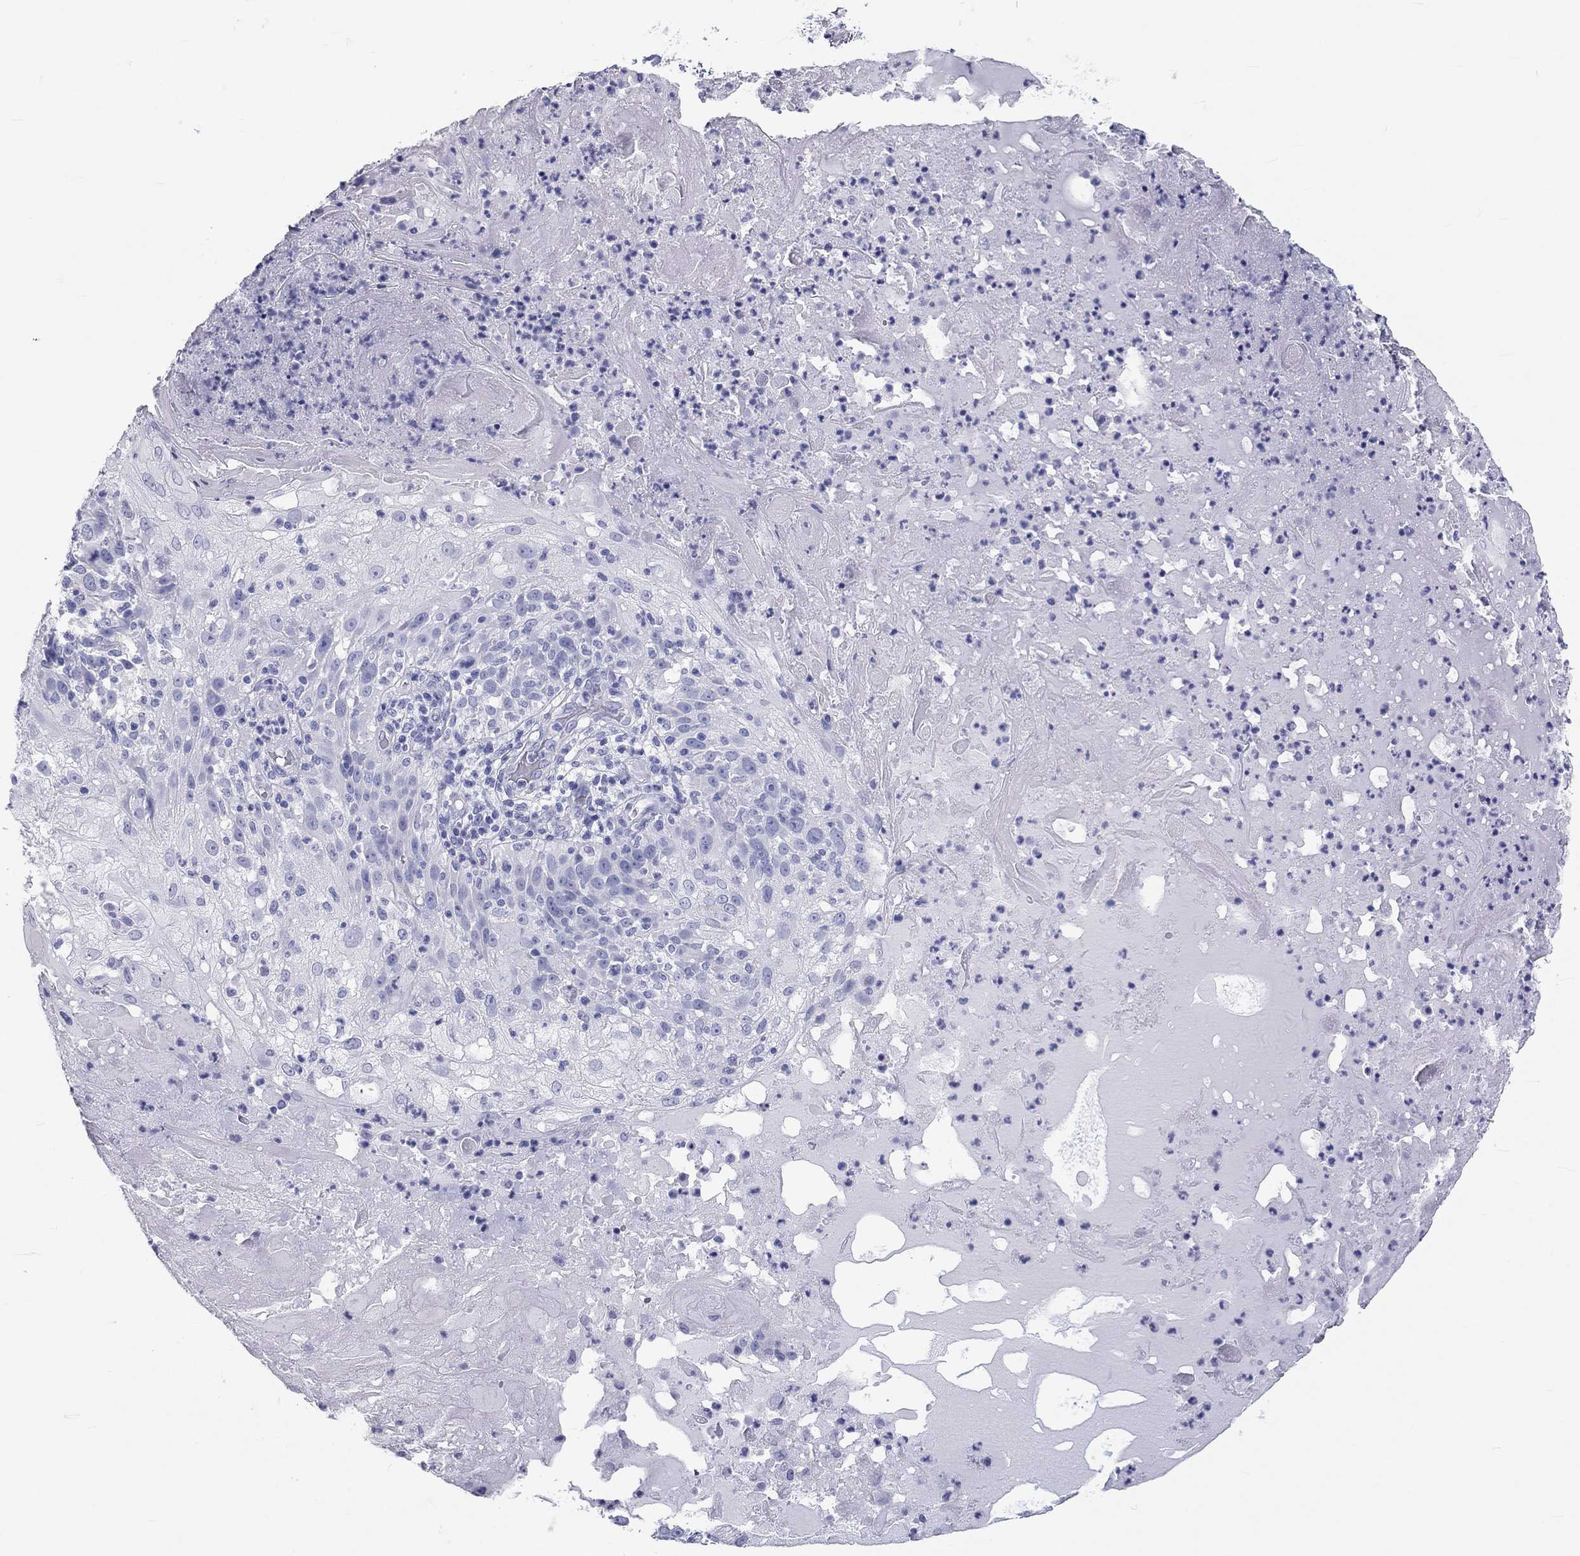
{"staining": {"intensity": "negative", "quantity": "none", "location": "none"}, "tissue": "skin cancer", "cell_type": "Tumor cells", "image_type": "cancer", "snomed": [{"axis": "morphology", "description": "Normal tissue, NOS"}, {"axis": "morphology", "description": "Squamous cell carcinoma, NOS"}, {"axis": "topography", "description": "Skin"}], "caption": "There is no significant expression in tumor cells of skin cancer.", "gene": "DNALI1", "patient": {"sex": "female", "age": 83}}